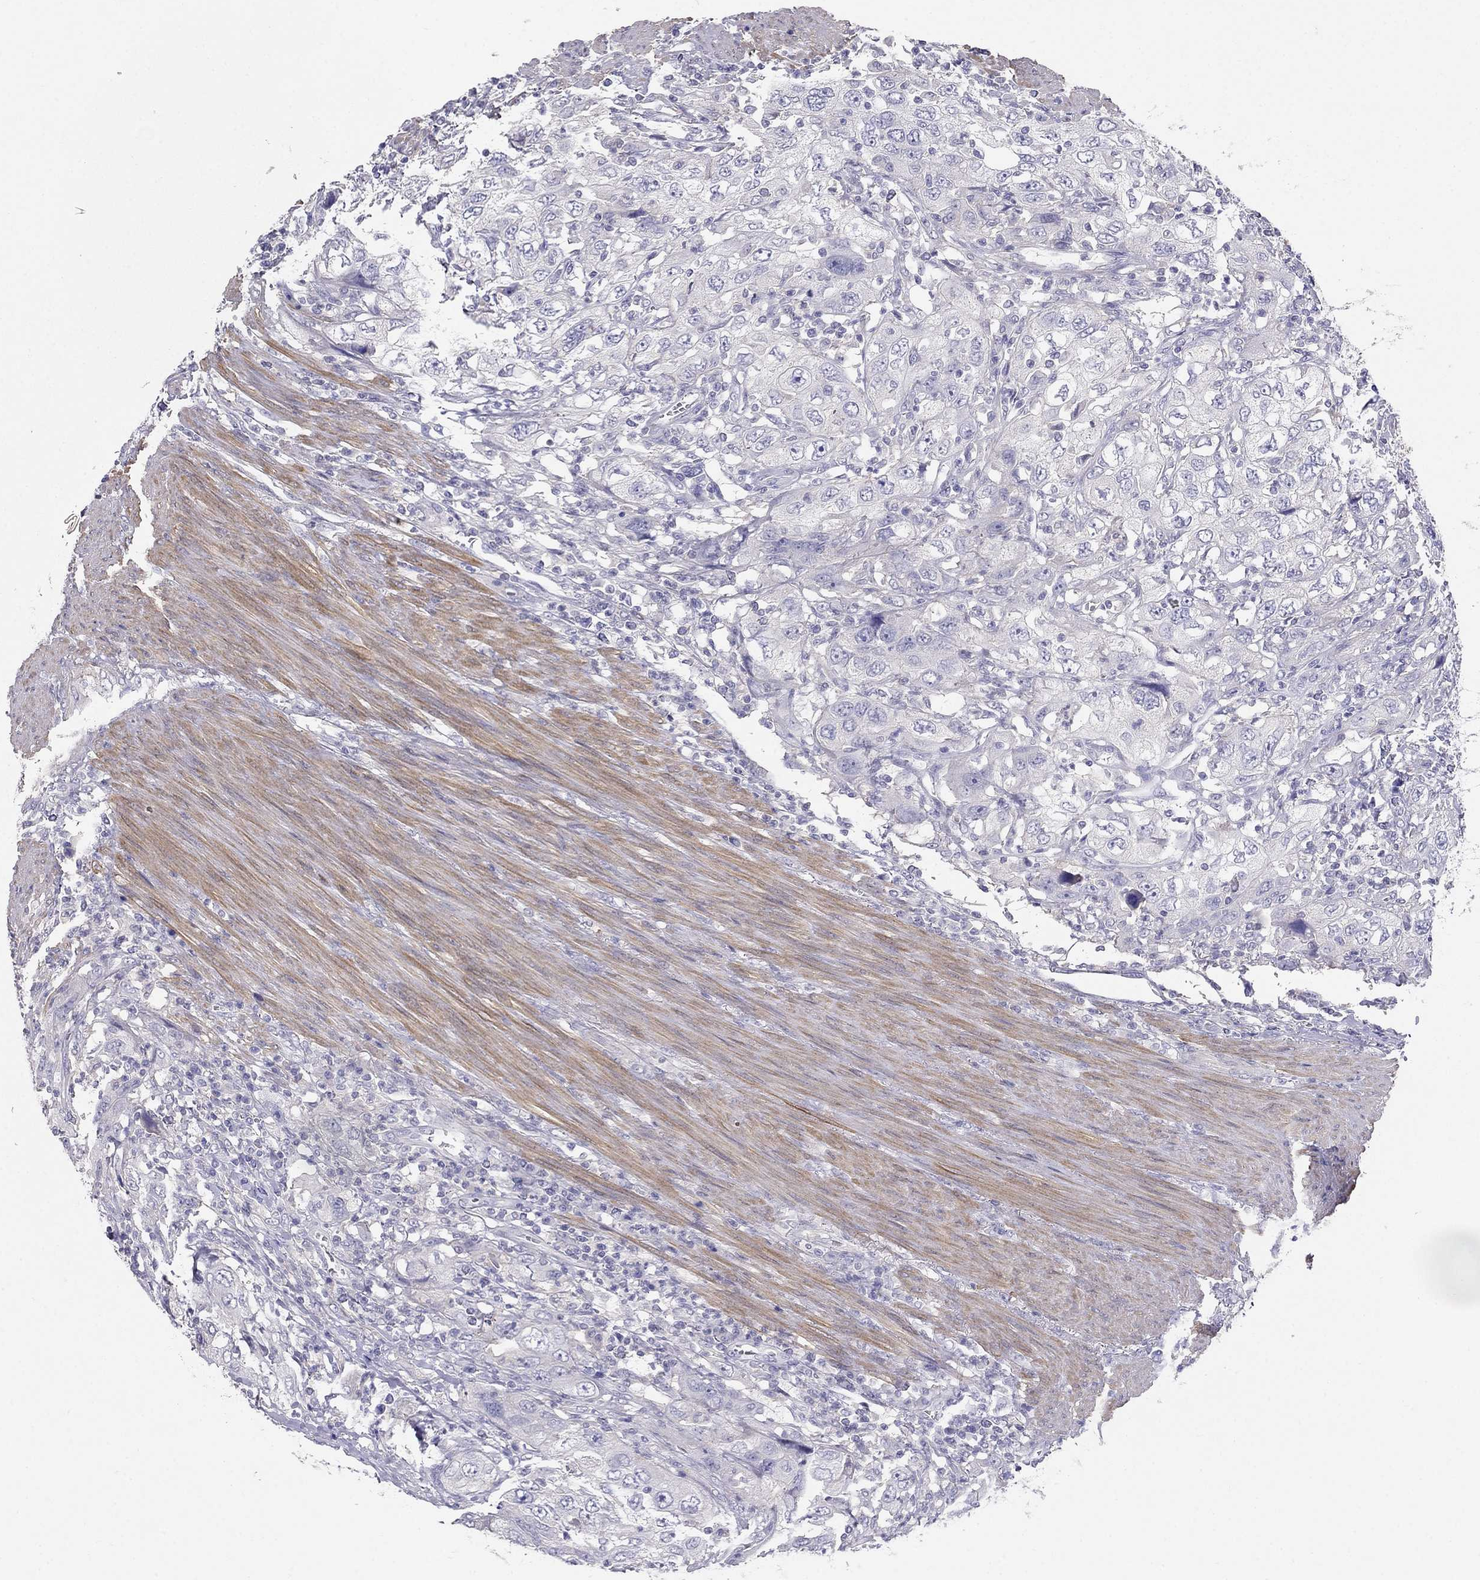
{"staining": {"intensity": "negative", "quantity": "none", "location": "none"}, "tissue": "urothelial cancer", "cell_type": "Tumor cells", "image_type": "cancer", "snomed": [{"axis": "morphology", "description": "Urothelial carcinoma, High grade"}, {"axis": "topography", "description": "Urinary bladder"}], "caption": "A micrograph of human urothelial cancer is negative for staining in tumor cells.", "gene": "LY6H", "patient": {"sex": "male", "age": 76}}